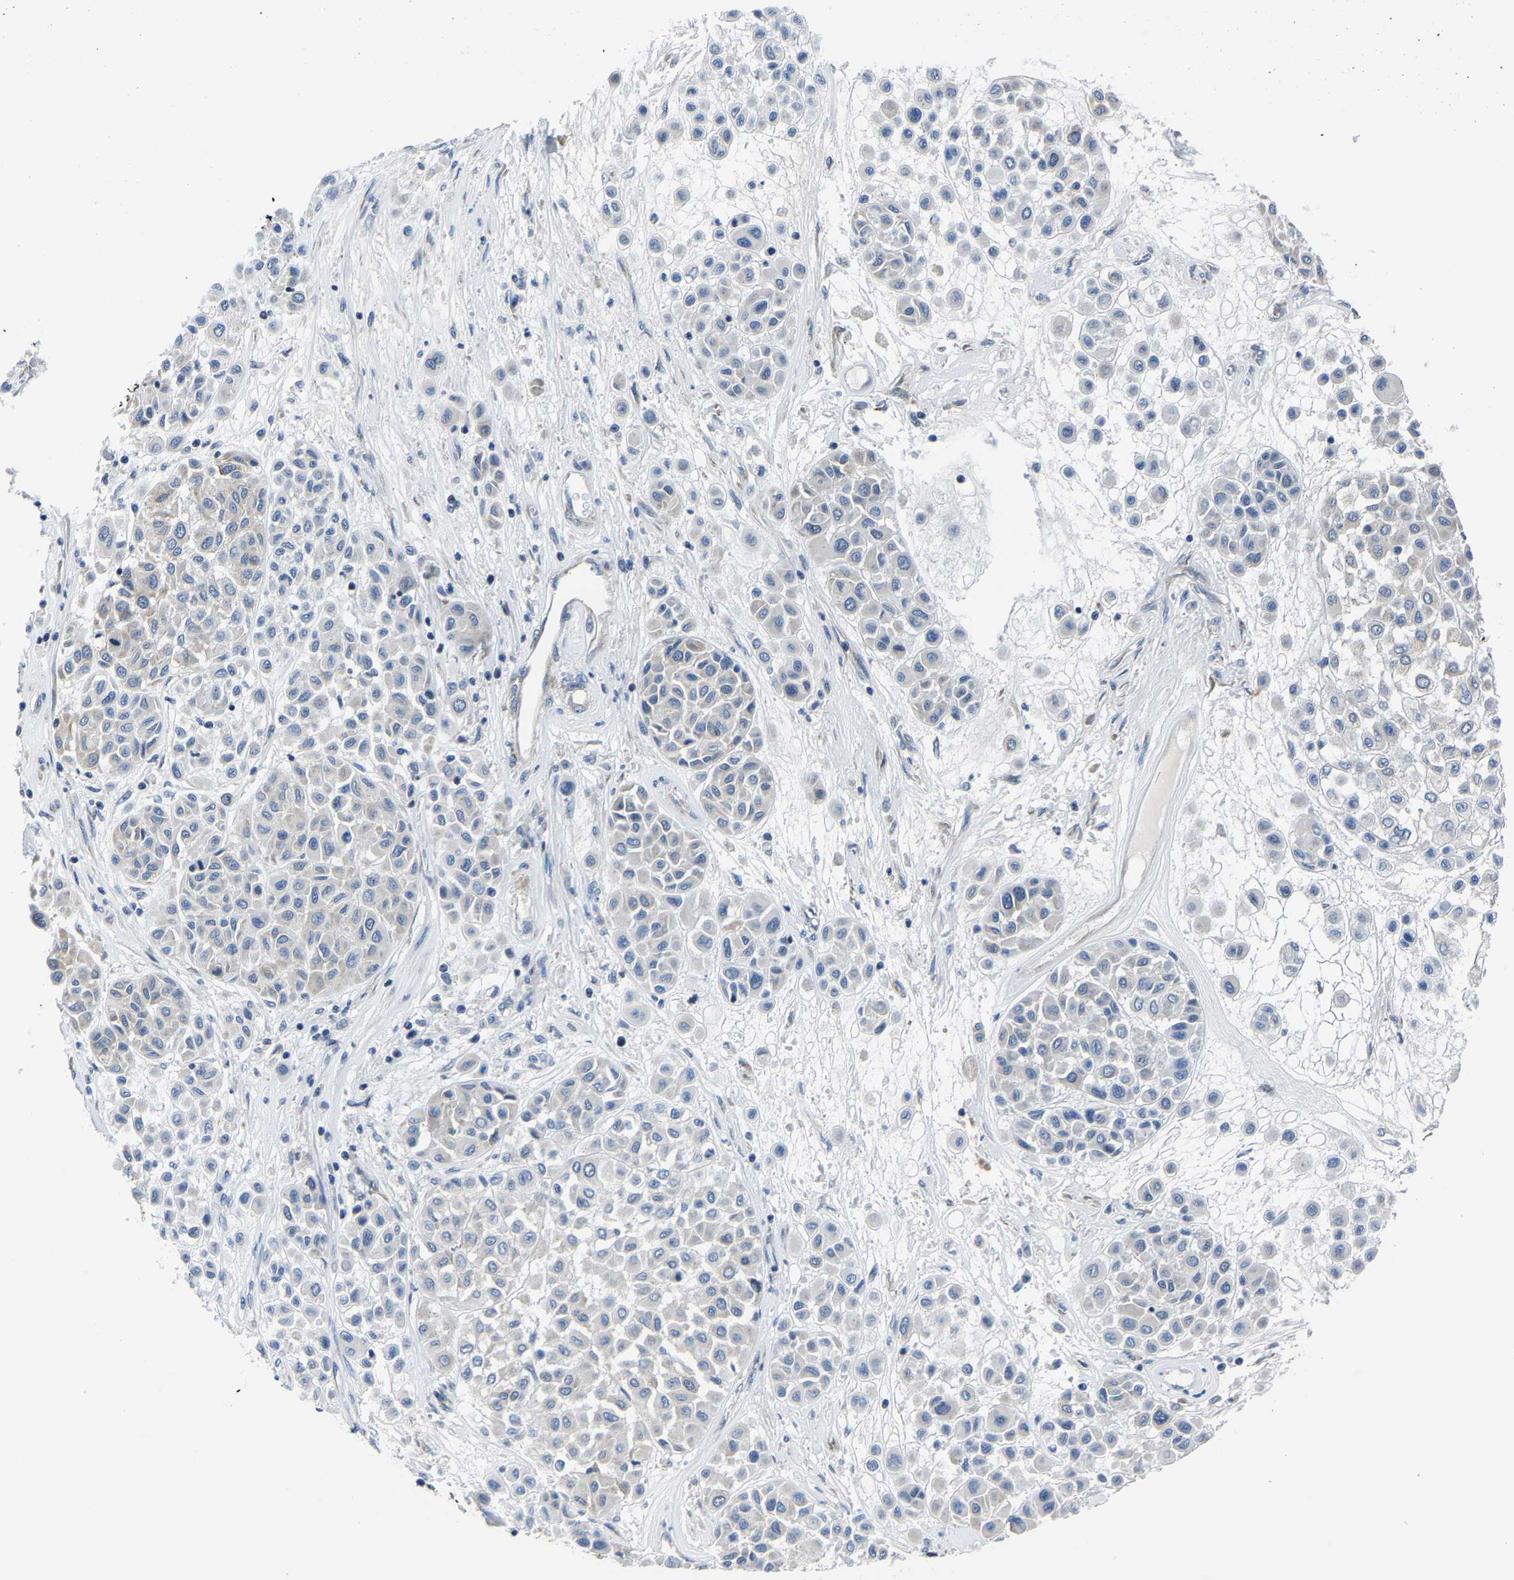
{"staining": {"intensity": "negative", "quantity": "none", "location": "none"}, "tissue": "melanoma", "cell_type": "Tumor cells", "image_type": "cancer", "snomed": [{"axis": "morphology", "description": "Malignant melanoma, Metastatic site"}, {"axis": "topography", "description": "Soft tissue"}], "caption": "The immunohistochemistry histopathology image has no significant positivity in tumor cells of malignant melanoma (metastatic site) tissue.", "gene": "G3BP2", "patient": {"sex": "male", "age": 41}}